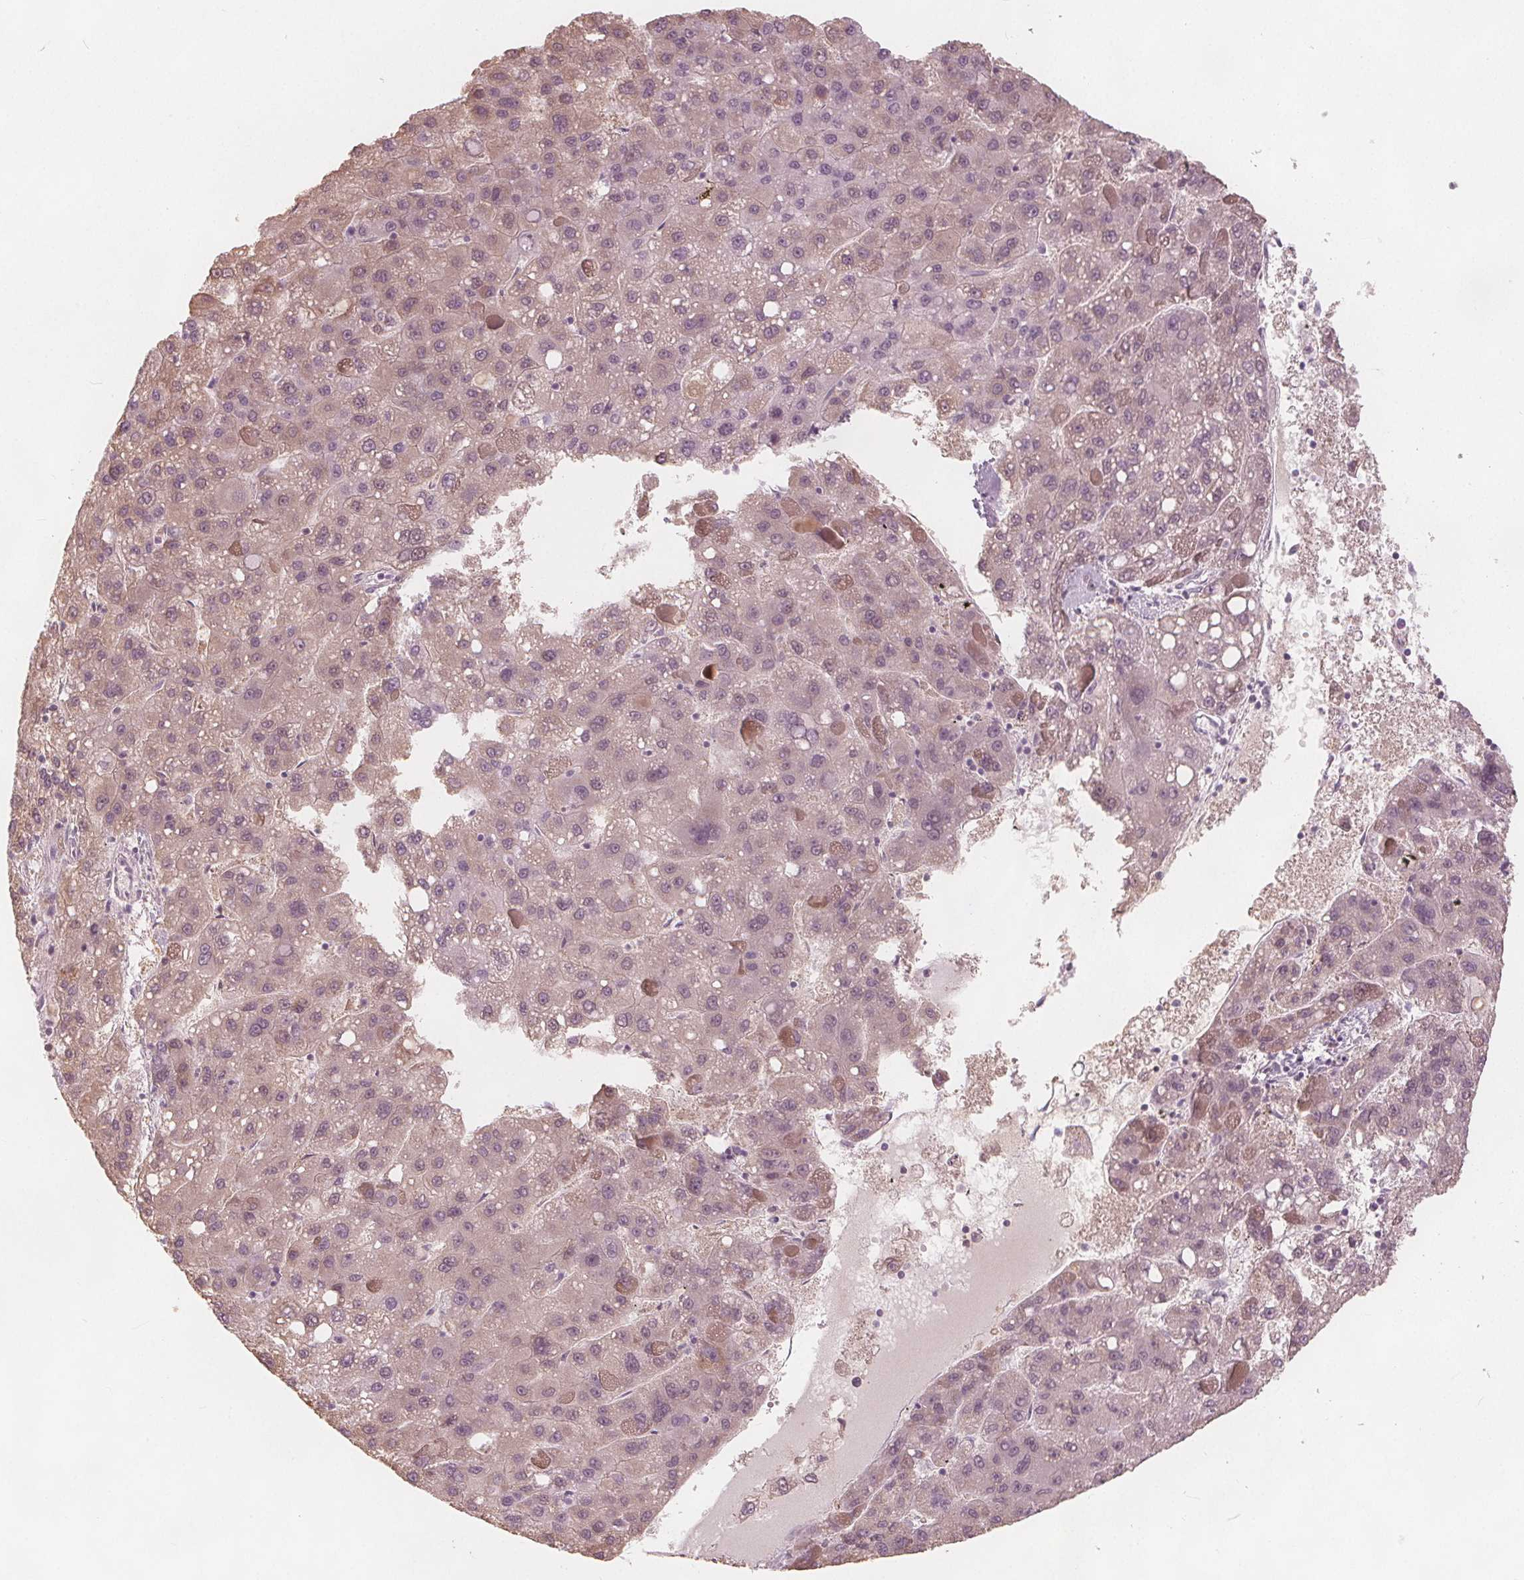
{"staining": {"intensity": "weak", "quantity": "<25%", "location": "cytoplasmic/membranous"}, "tissue": "liver cancer", "cell_type": "Tumor cells", "image_type": "cancer", "snomed": [{"axis": "morphology", "description": "Carcinoma, Hepatocellular, NOS"}, {"axis": "topography", "description": "Liver"}], "caption": "DAB (3,3'-diaminobenzidine) immunohistochemical staining of liver cancer (hepatocellular carcinoma) shows no significant expression in tumor cells.", "gene": "BRSK1", "patient": {"sex": "female", "age": 82}}